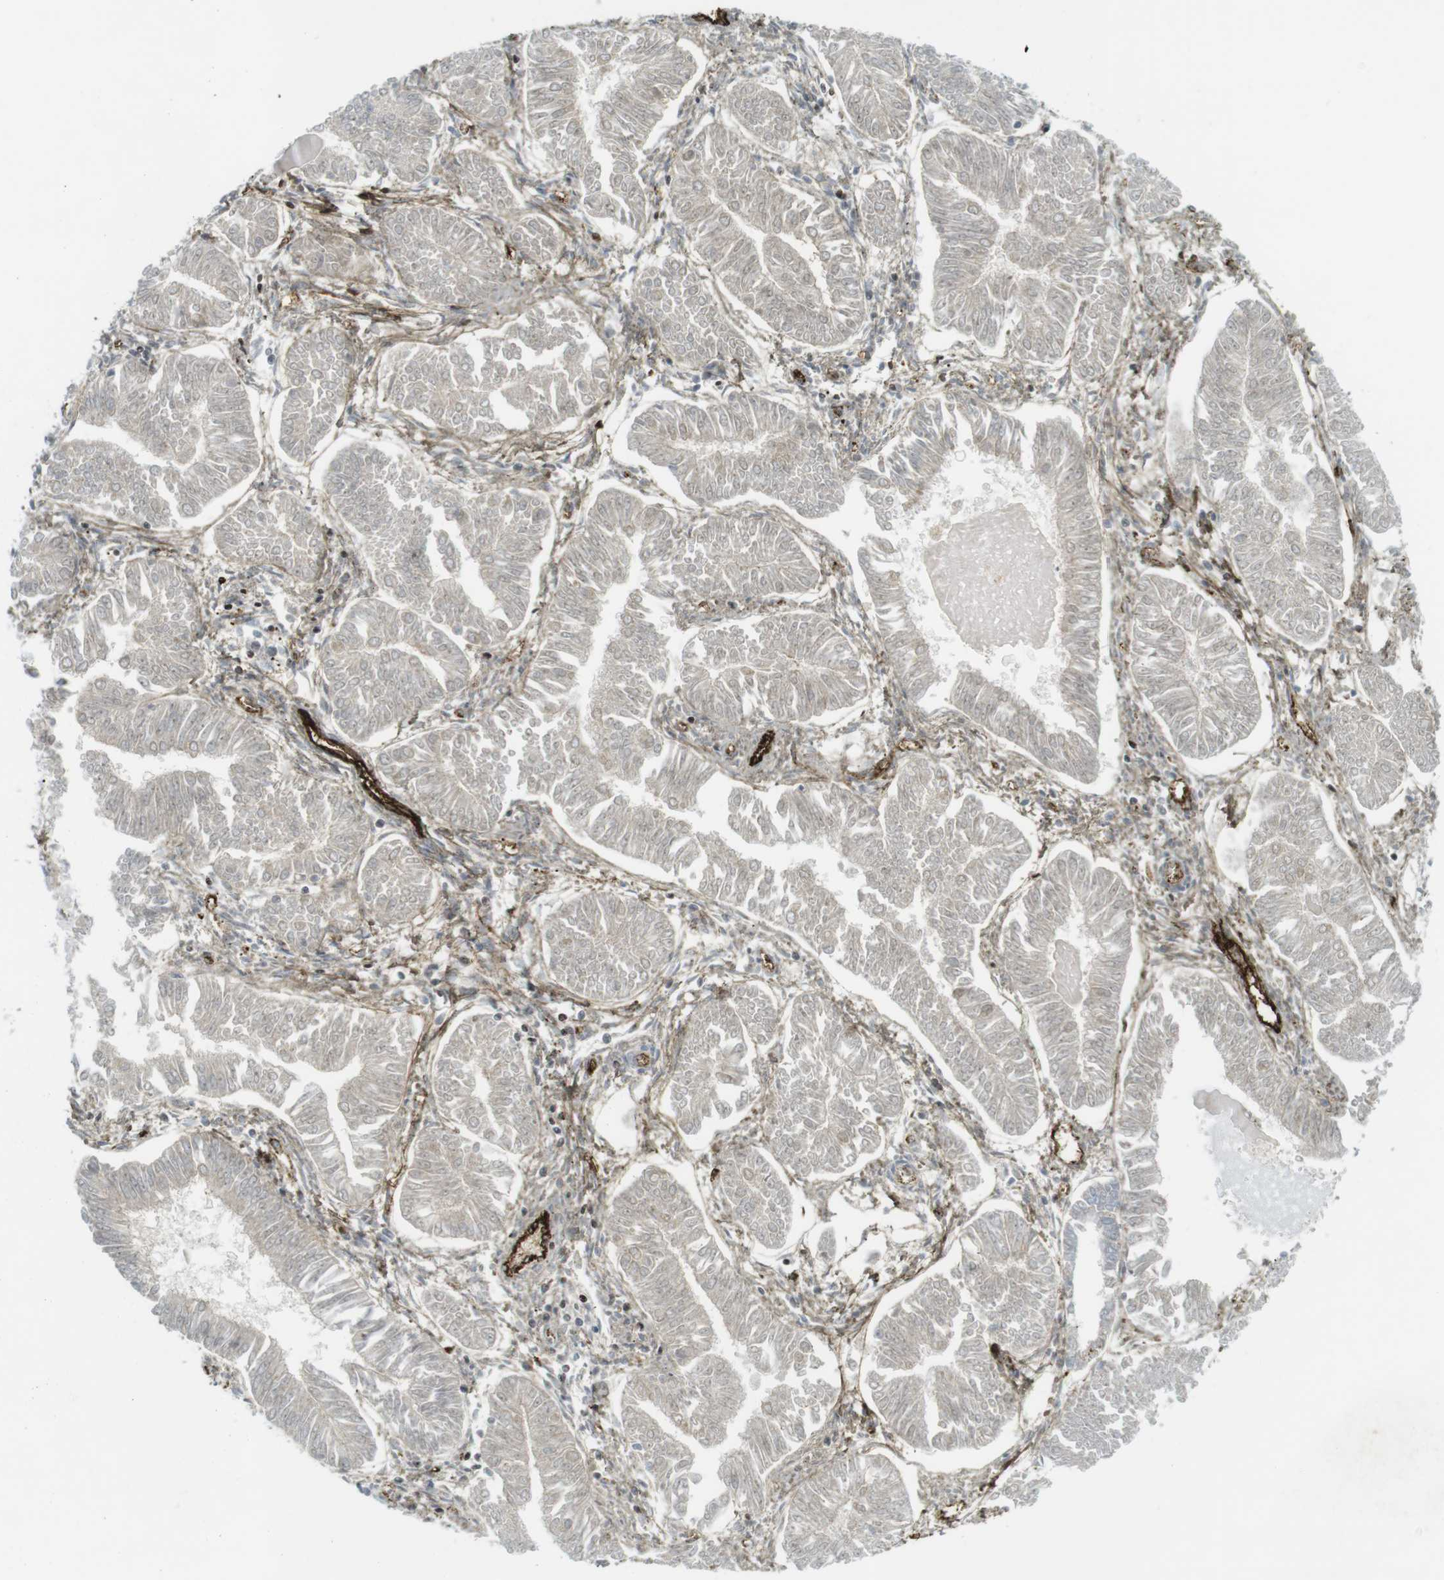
{"staining": {"intensity": "weak", "quantity": ">75%", "location": "nuclear"}, "tissue": "endometrial cancer", "cell_type": "Tumor cells", "image_type": "cancer", "snomed": [{"axis": "morphology", "description": "Adenocarcinoma, NOS"}, {"axis": "topography", "description": "Endometrium"}], "caption": "IHC micrograph of endometrial cancer (adenocarcinoma) stained for a protein (brown), which shows low levels of weak nuclear staining in approximately >75% of tumor cells.", "gene": "PPP1R13B", "patient": {"sex": "female", "age": 53}}